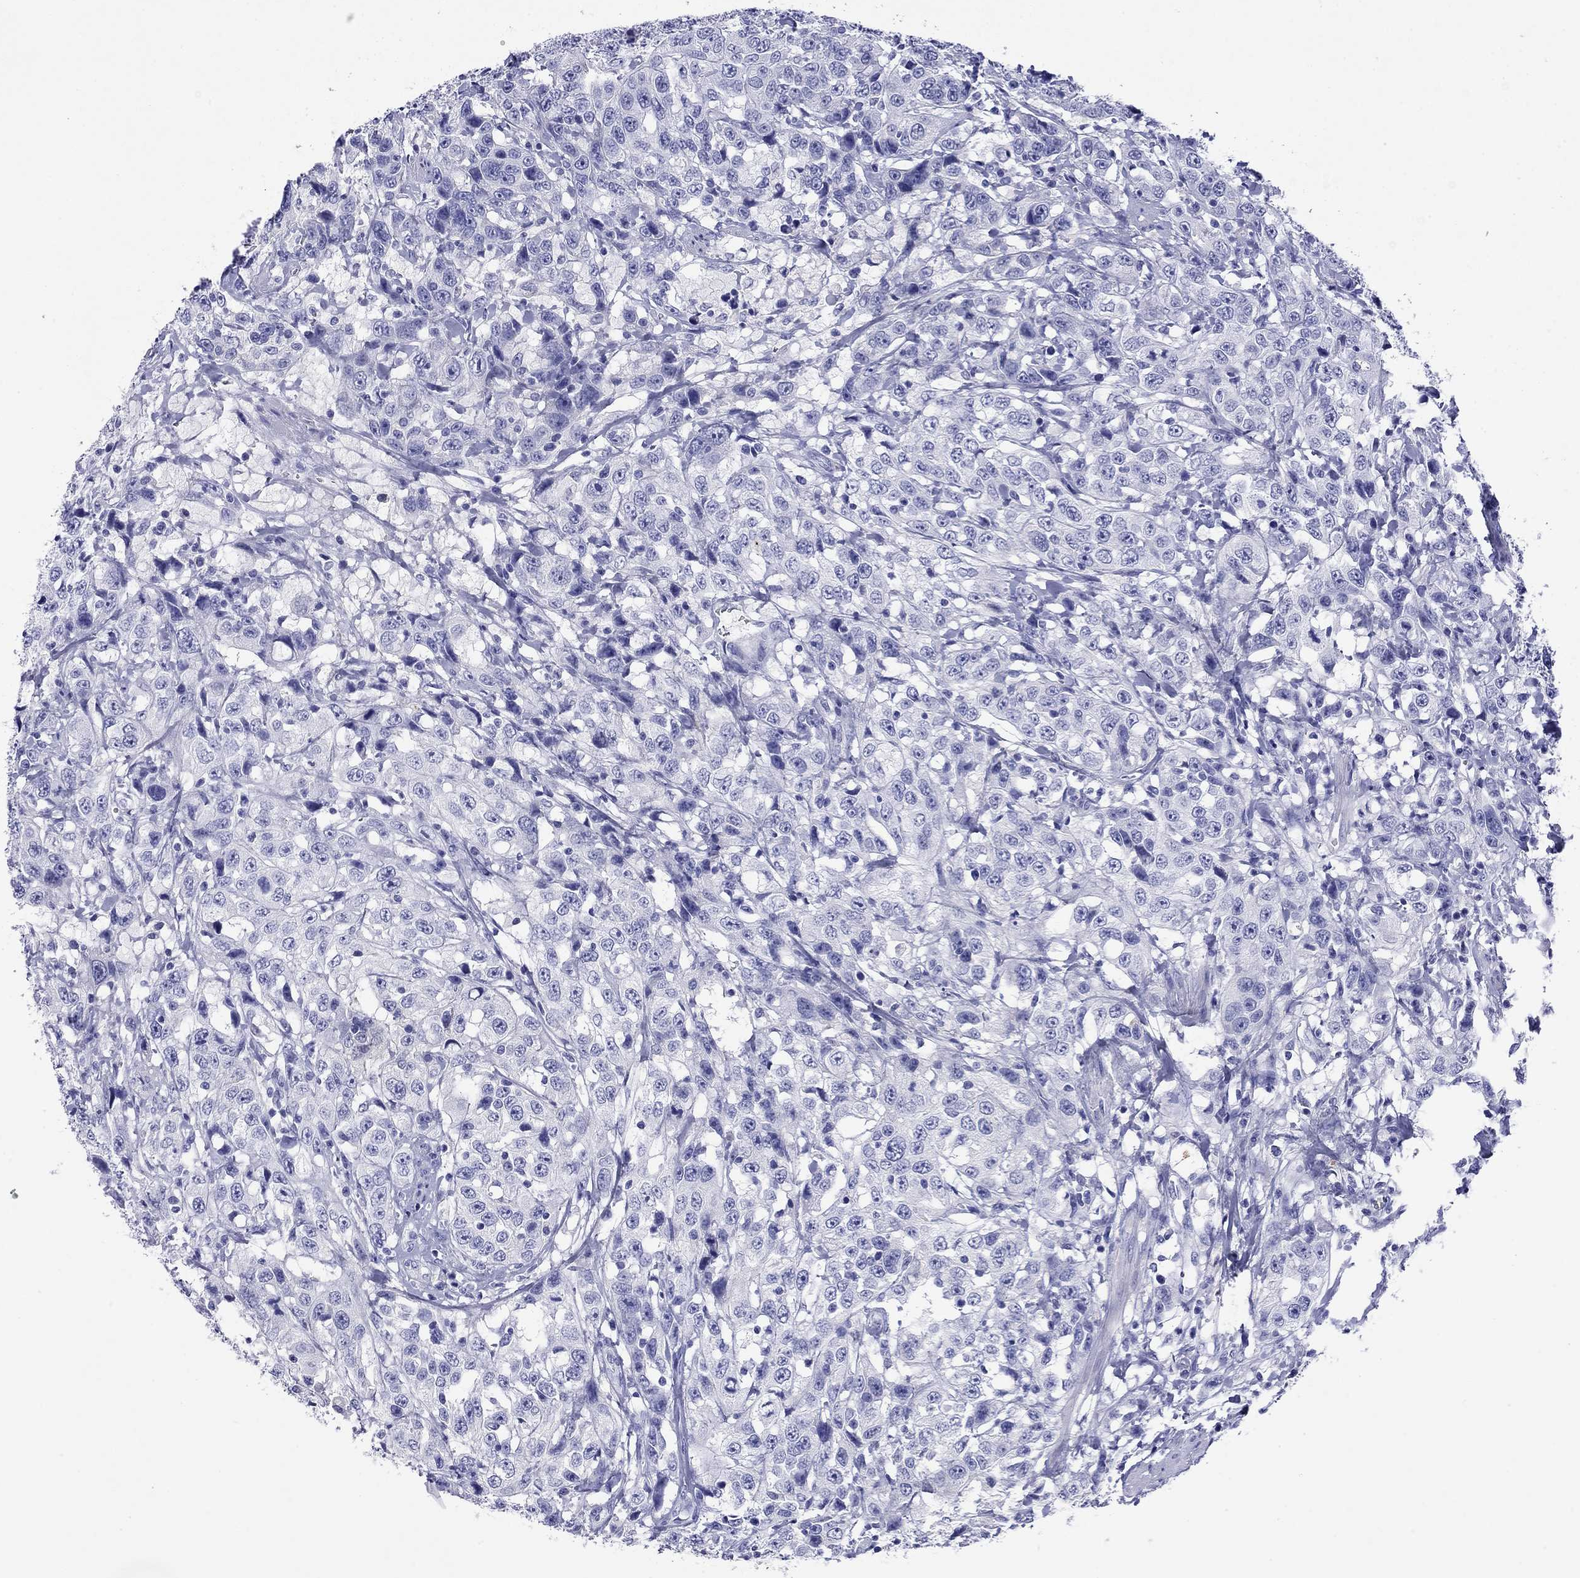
{"staining": {"intensity": "negative", "quantity": "none", "location": "none"}, "tissue": "urothelial cancer", "cell_type": "Tumor cells", "image_type": "cancer", "snomed": [{"axis": "morphology", "description": "Urothelial carcinoma, NOS"}, {"axis": "morphology", "description": "Urothelial carcinoma, High grade"}, {"axis": "topography", "description": "Urinary bladder"}], "caption": "This is an immunohistochemistry histopathology image of human urothelial carcinoma (high-grade). There is no positivity in tumor cells.", "gene": "FIGLA", "patient": {"sex": "female", "age": 73}}